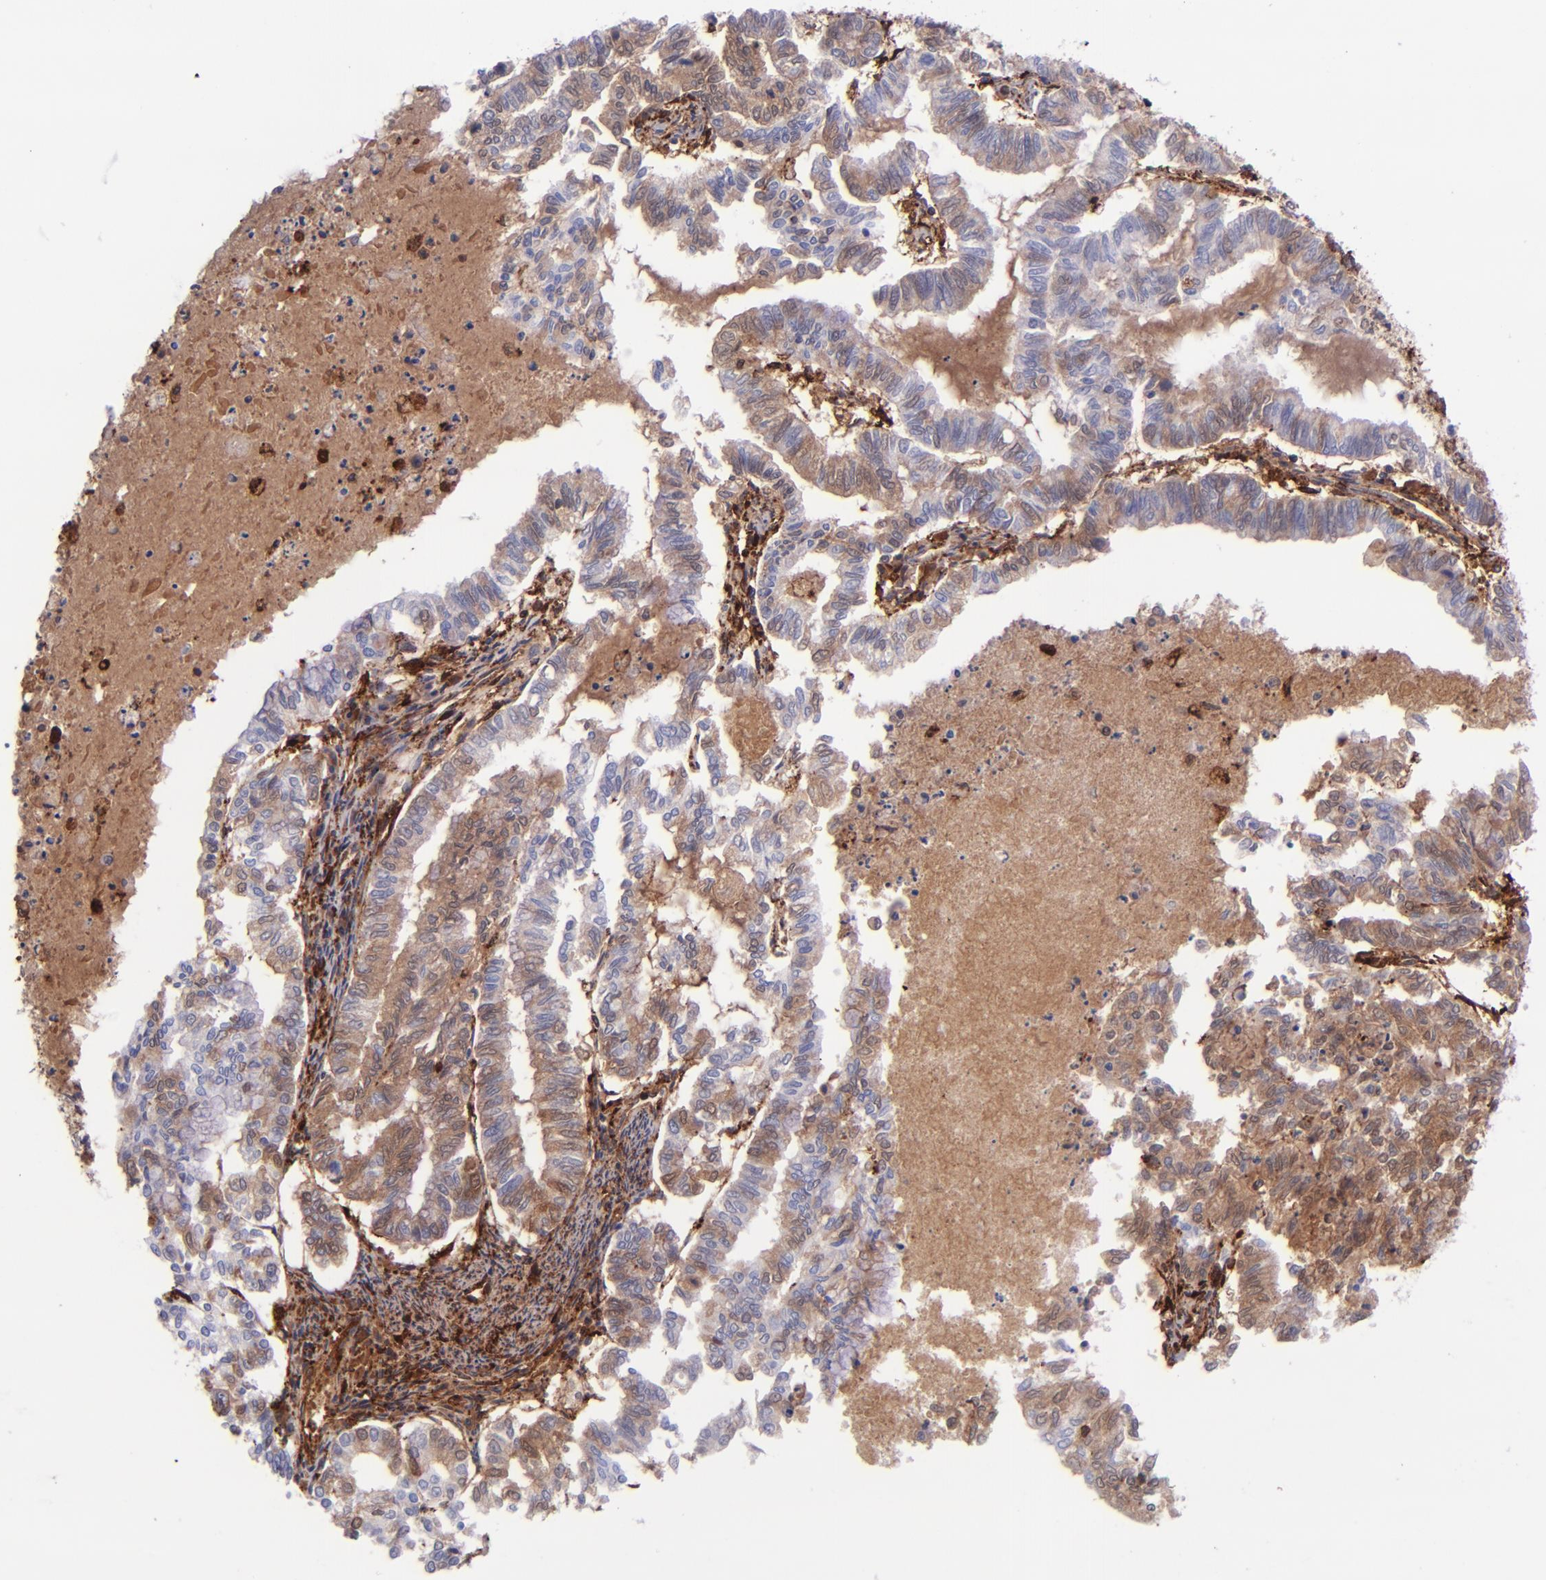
{"staining": {"intensity": "moderate", "quantity": "25%-75%", "location": "cytoplasmic/membranous"}, "tissue": "endometrial cancer", "cell_type": "Tumor cells", "image_type": "cancer", "snomed": [{"axis": "morphology", "description": "Adenocarcinoma, NOS"}, {"axis": "topography", "description": "Endometrium"}], "caption": "The photomicrograph demonstrates a brown stain indicating the presence of a protein in the cytoplasmic/membranous of tumor cells in endometrial cancer.", "gene": "LGALS1", "patient": {"sex": "female", "age": 79}}